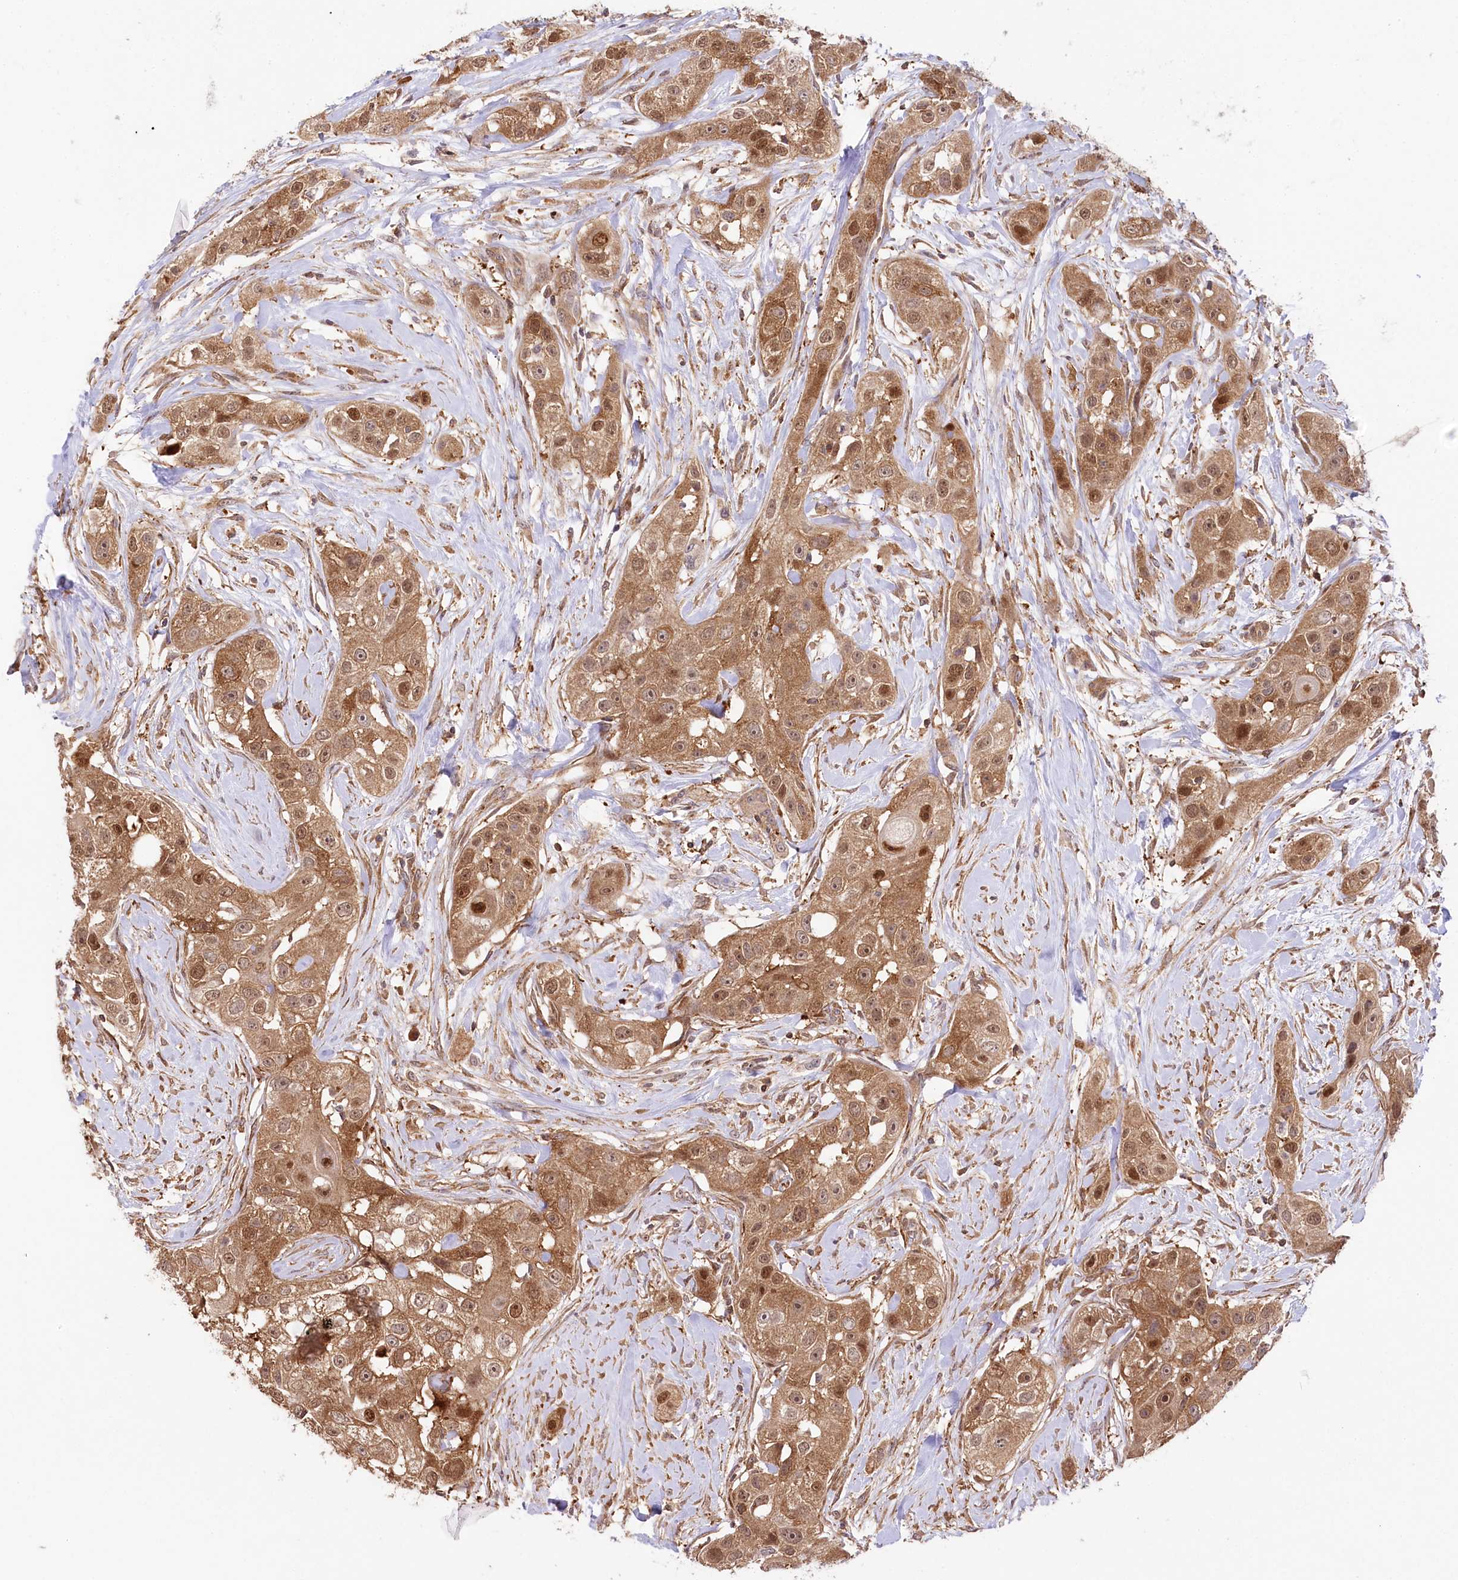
{"staining": {"intensity": "moderate", "quantity": ">75%", "location": "cytoplasmic/membranous,nuclear"}, "tissue": "head and neck cancer", "cell_type": "Tumor cells", "image_type": "cancer", "snomed": [{"axis": "morphology", "description": "Normal tissue, NOS"}, {"axis": "morphology", "description": "Squamous cell carcinoma, NOS"}, {"axis": "topography", "description": "Skeletal muscle"}, {"axis": "topography", "description": "Head-Neck"}], "caption": "Squamous cell carcinoma (head and neck) stained for a protein (brown) shows moderate cytoplasmic/membranous and nuclear positive positivity in about >75% of tumor cells.", "gene": "CCDC91", "patient": {"sex": "male", "age": 51}}